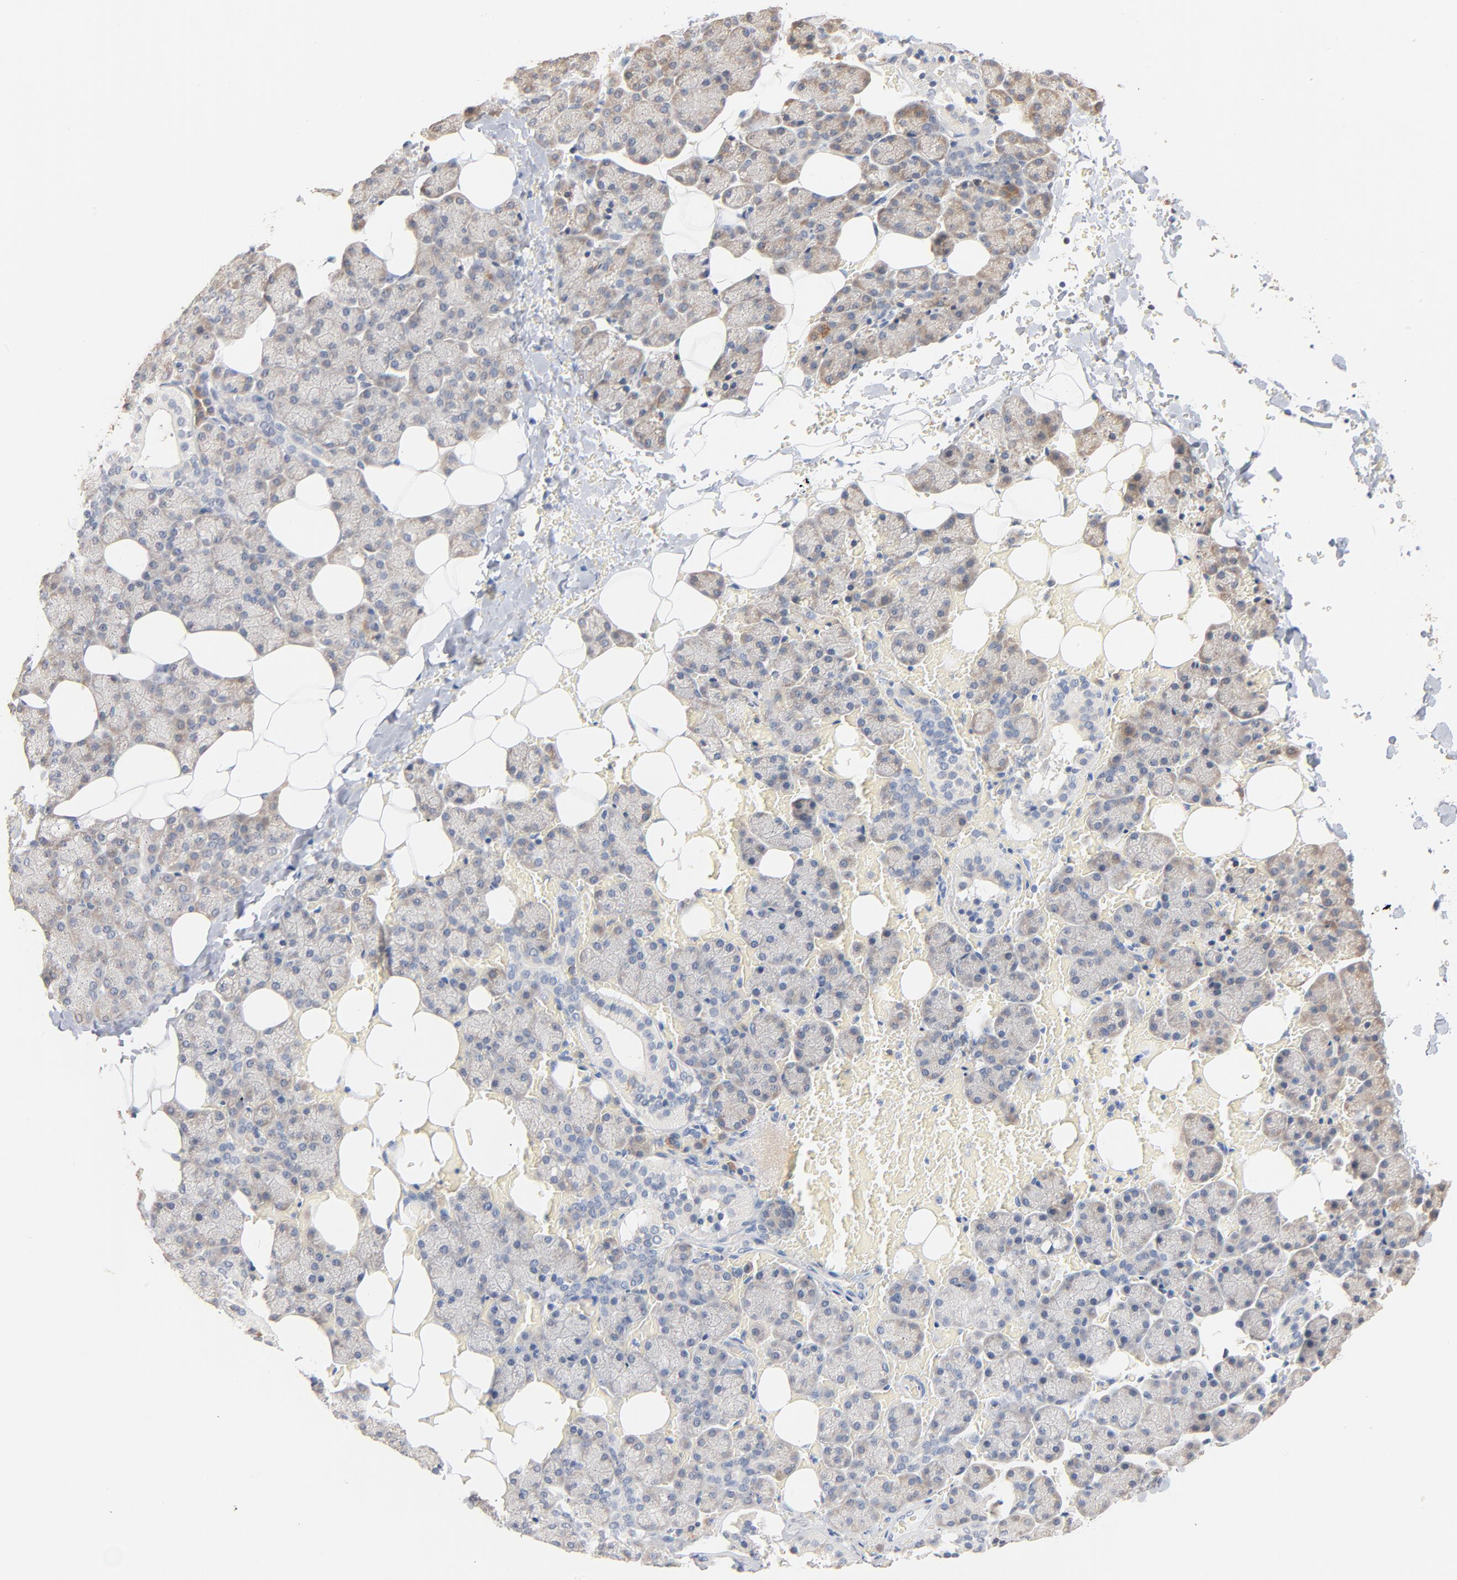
{"staining": {"intensity": "moderate", "quantity": "<25%", "location": "cytoplasmic/membranous"}, "tissue": "salivary gland", "cell_type": "Glandular cells", "image_type": "normal", "snomed": [{"axis": "morphology", "description": "Normal tissue, NOS"}, {"axis": "topography", "description": "Lymph node"}, {"axis": "topography", "description": "Salivary gland"}], "caption": "Salivary gland stained with immunohistochemistry (IHC) reveals moderate cytoplasmic/membranous staining in about <25% of glandular cells. (DAB (3,3'-diaminobenzidine) IHC, brown staining for protein, blue staining for nuclei).", "gene": "ZDHHC8", "patient": {"sex": "male", "age": 8}}